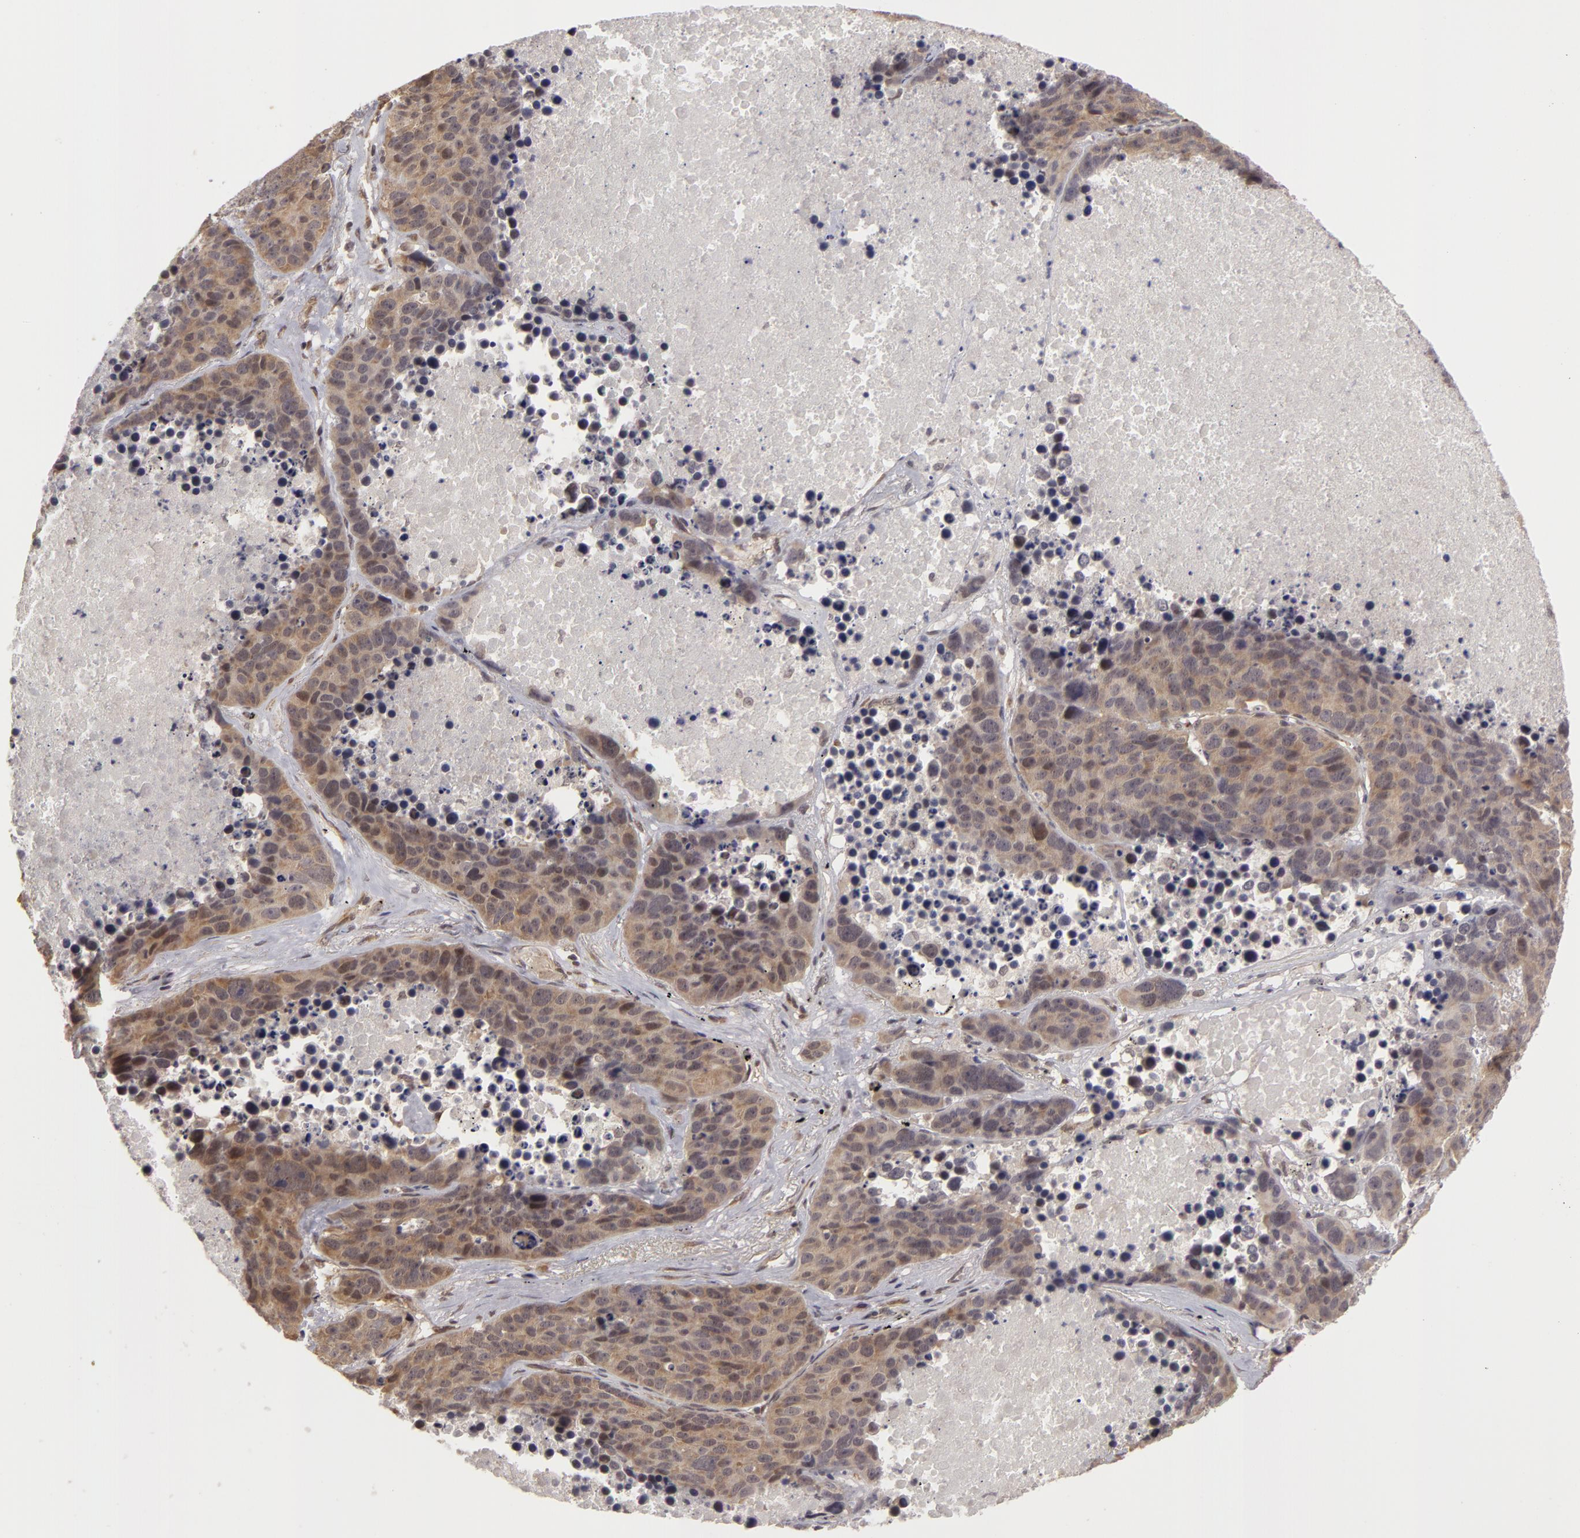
{"staining": {"intensity": "moderate", "quantity": "<25%", "location": "cytoplasmic/membranous,nuclear"}, "tissue": "lung cancer", "cell_type": "Tumor cells", "image_type": "cancer", "snomed": [{"axis": "morphology", "description": "Carcinoid, malignant, NOS"}, {"axis": "topography", "description": "Lung"}], "caption": "Lung cancer tissue displays moderate cytoplasmic/membranous and nuclear expression in about <25% of tumor cells, visualized by immunohistochemistry.", "gene": "ZNF133", "patient": {"sex": "male", "age": 60}}